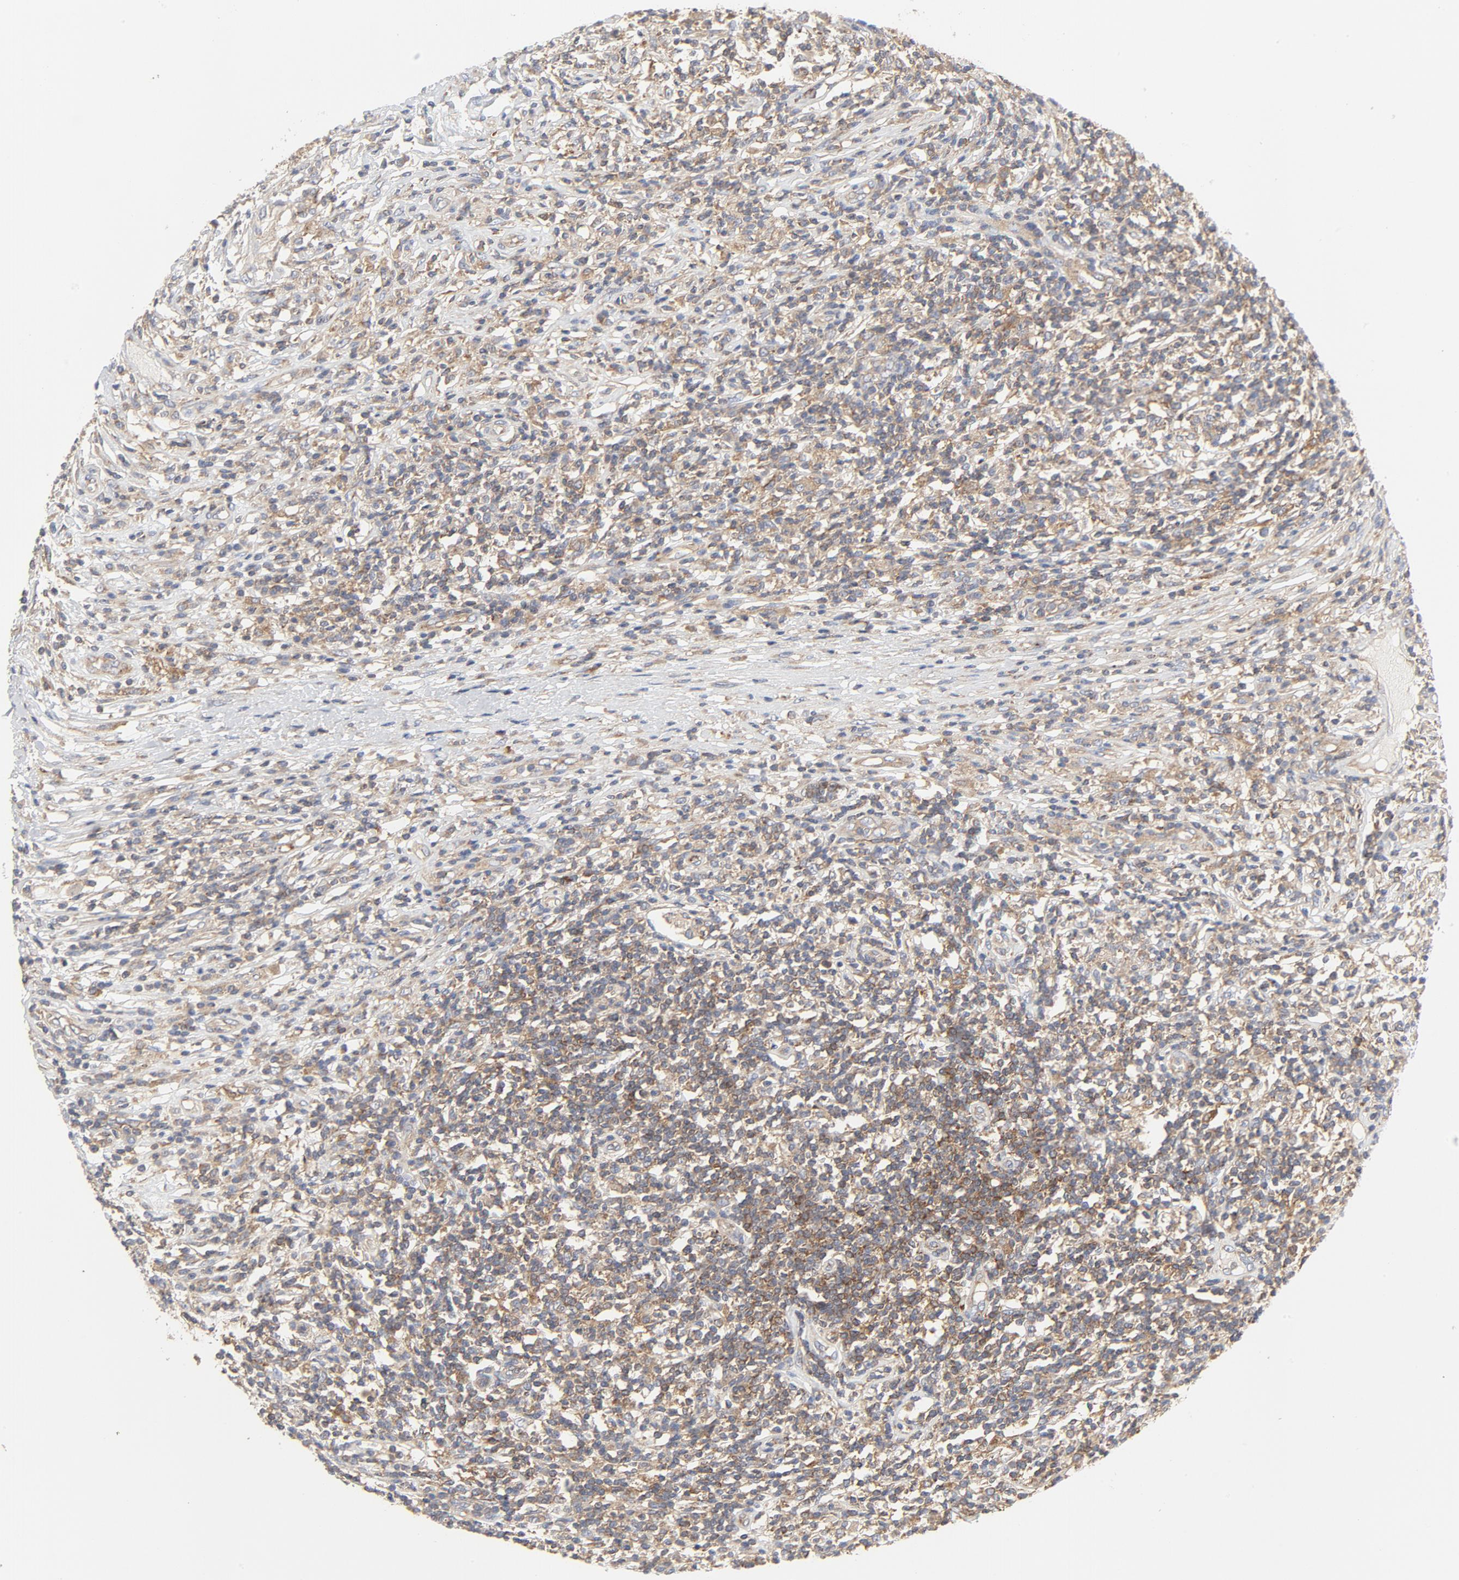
{"staining": {"intensity": "strong", "quantity": ">75%", "location": "cytoplasmic/membranous"}, "tissue": "lymphoma", "cell_type": "Tumor cells", "image_type": "cancer", "snomed": [{"axis": "morphology", "description": "Malignant lymphoma, non-Hodgkin's type, High grade"}, {"axis": "topography", "description": "Lymph node"}], "caption": "Immunohistochemistry (IHC) photomicrograph of neoplastic tissue: malignant lymphoma, non-Hodgkin's type (high-grade) stained using immunohistochemistry (IHC) reveals high levels of strong protein expression localized specifically in the cytoplasmic/membranous of tumor cells, appearing as a cytoplasmic/membranous brown color.", "gene": "RABEP1", "patient": {"sex": "female", "age": 84}}